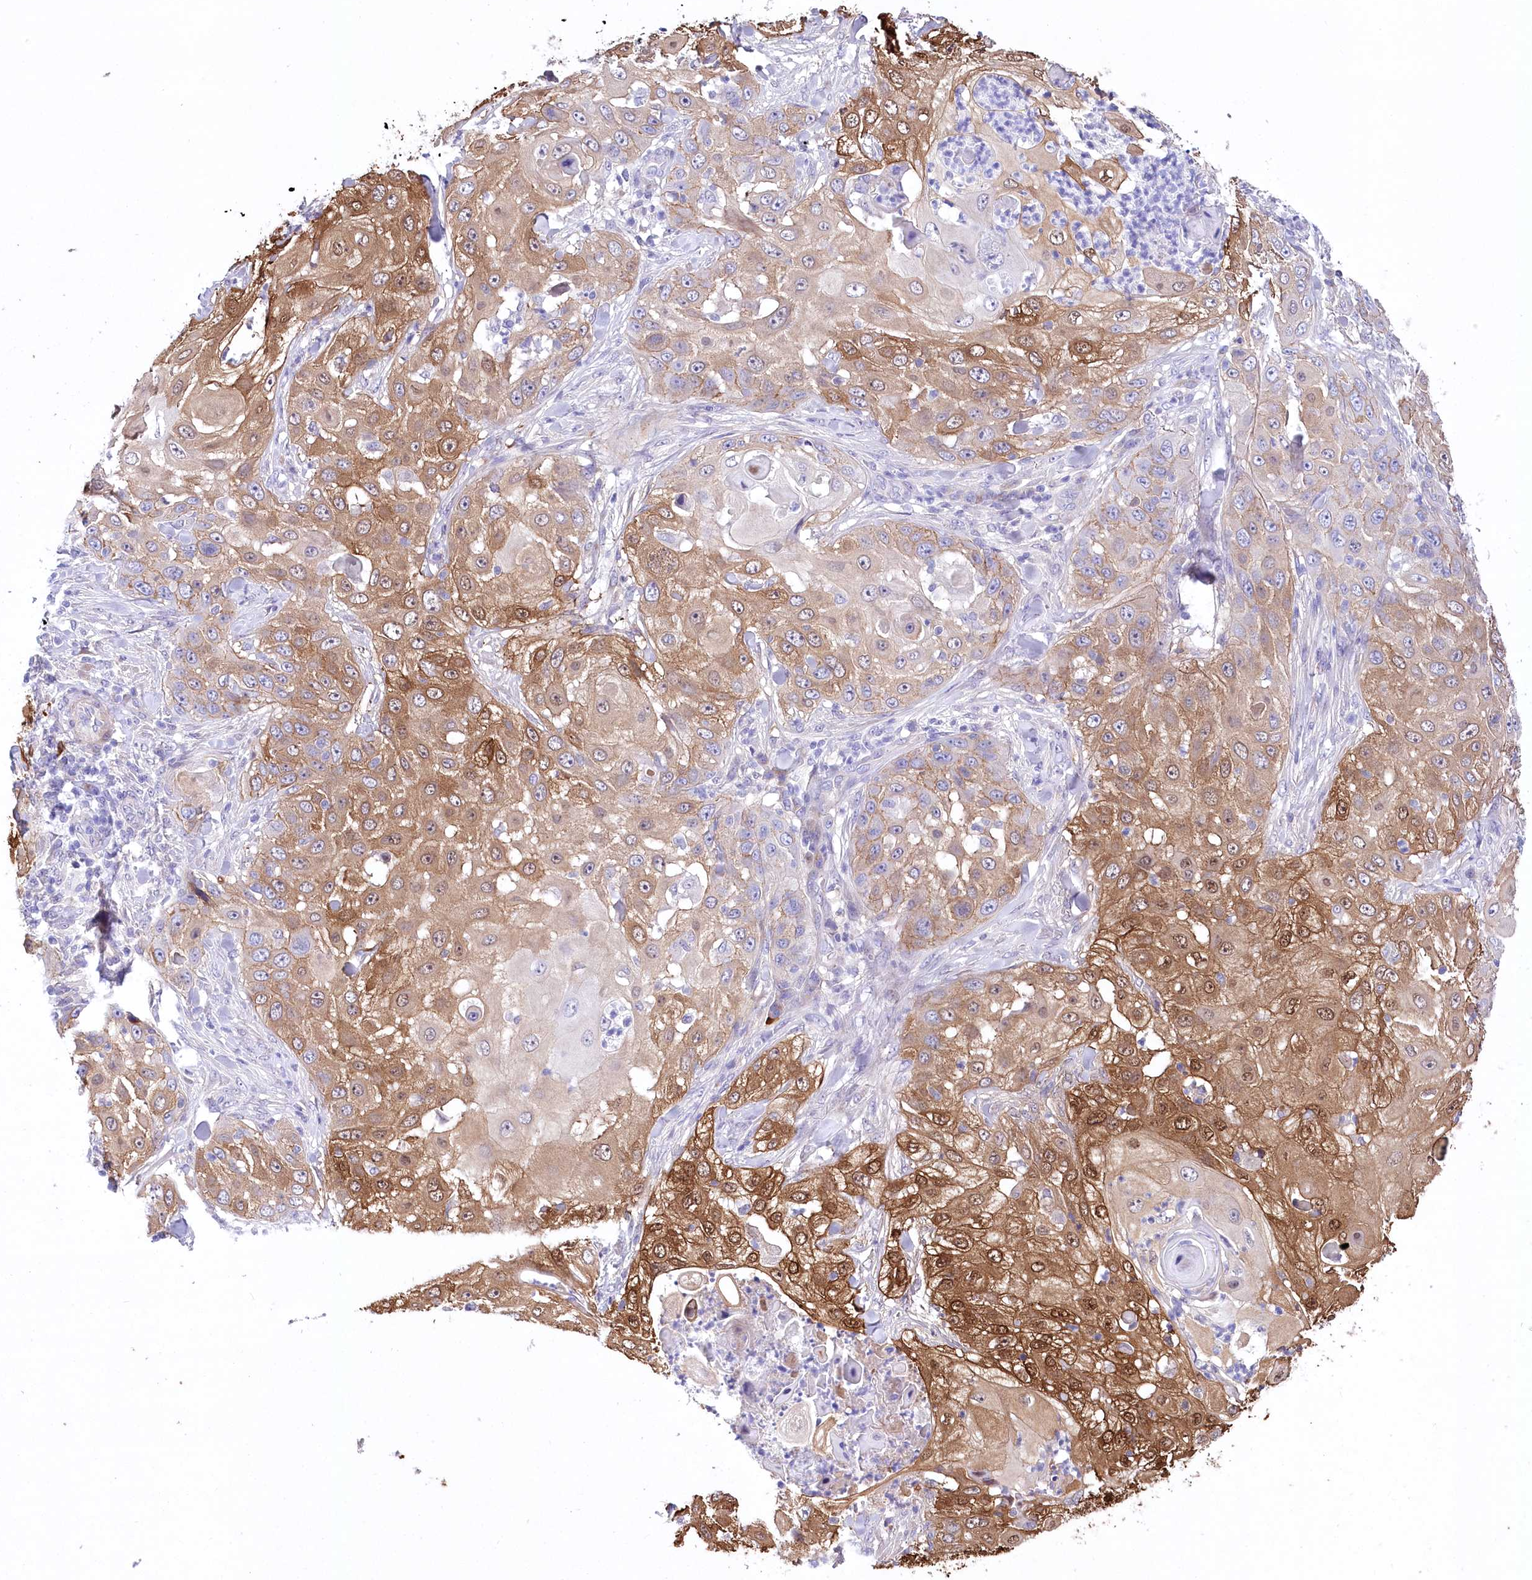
{"staining": {"intensity": "moderate", "quantity": ">75%", "location": "cytoplasmic/membranous,nuclear"}, "tissue": "skin cancer", "cell_type": "Tumor cells", "image_type": "cancer", "snomed": [{"axis": "morphology", "description": "Squamous cell carcinoma, NOS"}, {"axis": "topography", "description": "Skin"}], "caption": "A brown stain highlights moderate cytoplasmic/membranous and nuclear staining of a protein in squamous cell carcinoma (skin) tumor cells.", "gene": "CEP164", "patient": {"sex": "female", "age": 44}}